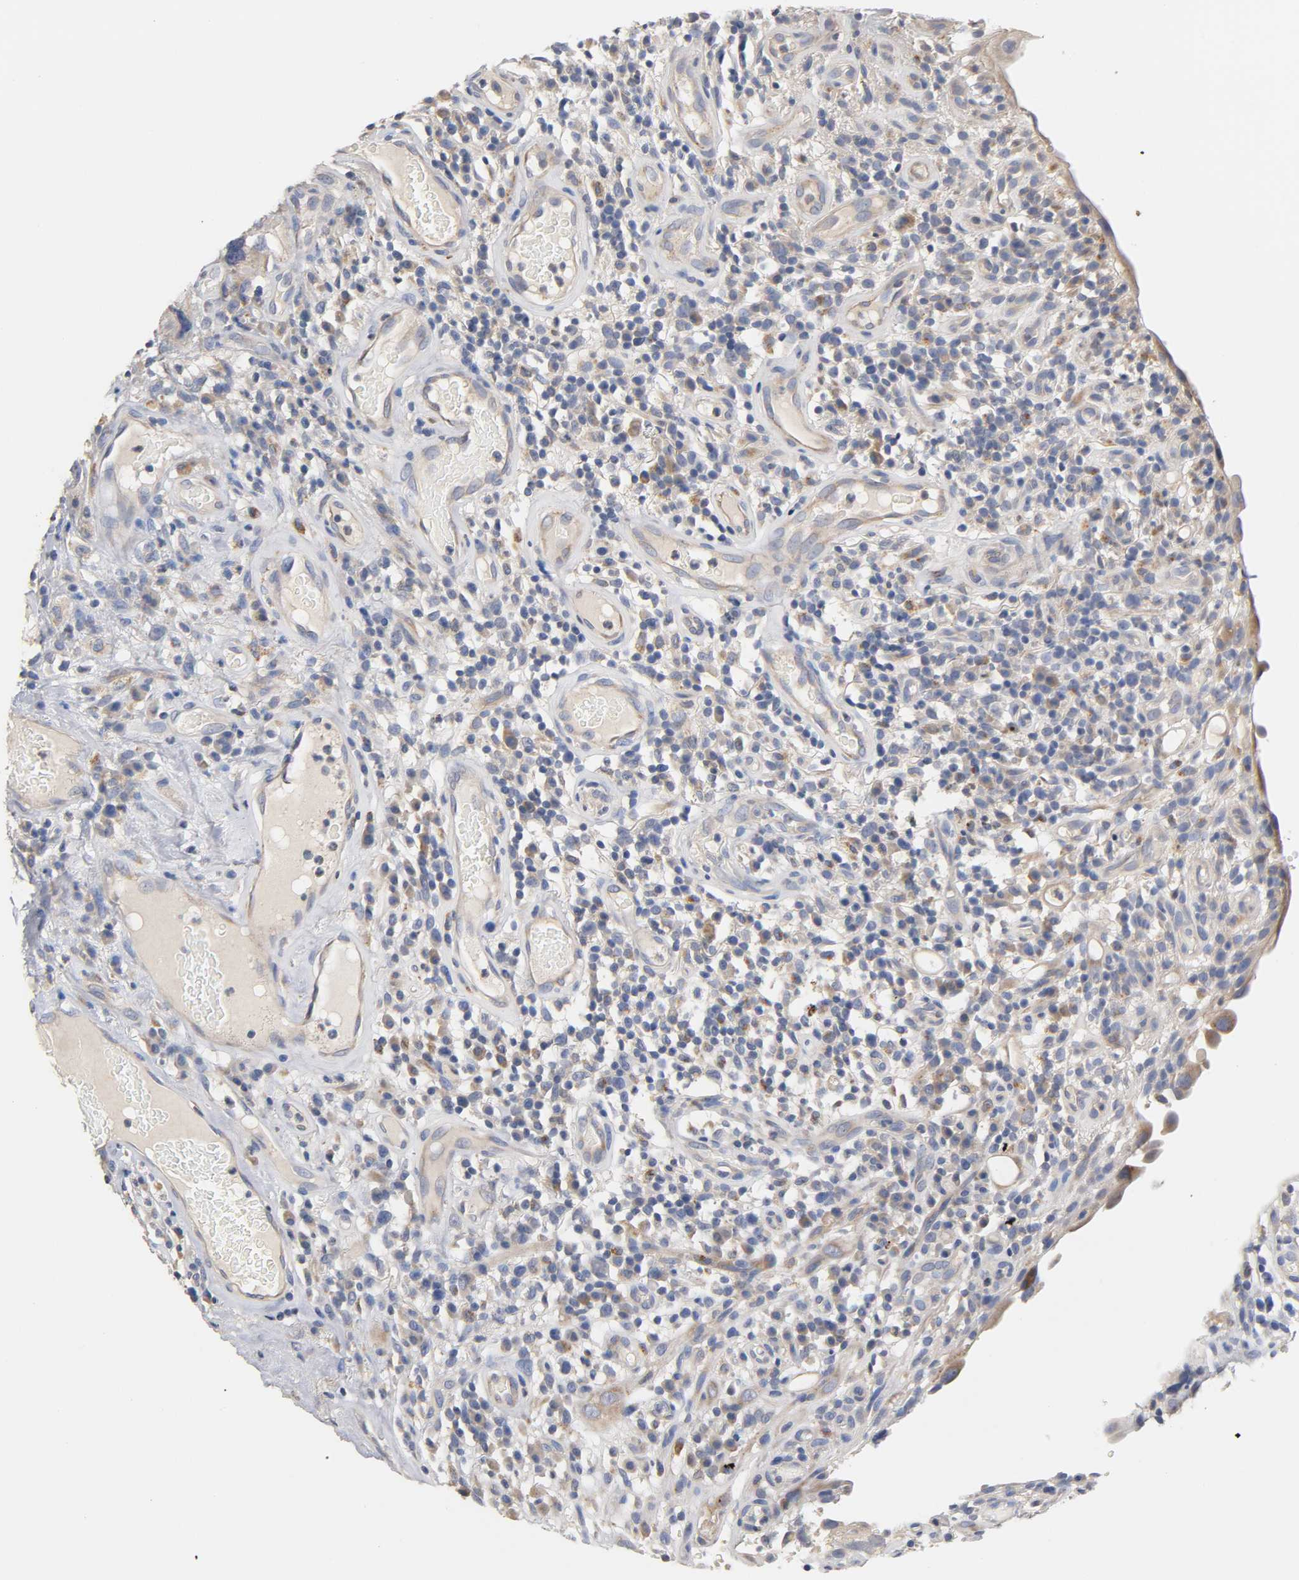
{"staining": {"intensity": "negative", "quantity": "none", "location": "none"}, "tissue": "urothelial cancer", "cell_type": "Tumor cells", "image_type": "cancer", "snomed": [{"axis": "morphology", "description": "Urothelial carcinoma, High grade"}, {"axis": "topography", "description": "Urinary bladder"}], "caption": "Immunohistochemistry micrograph of neoplastic tissue: urothelial carcinoma (high-grade) stained with DAB (3,3'-diaminobenzidine) exhibits no significant protein staining in tumor cells.", "gene": "SEMA5A", "patient": {"sex": "female", "age": 64}}